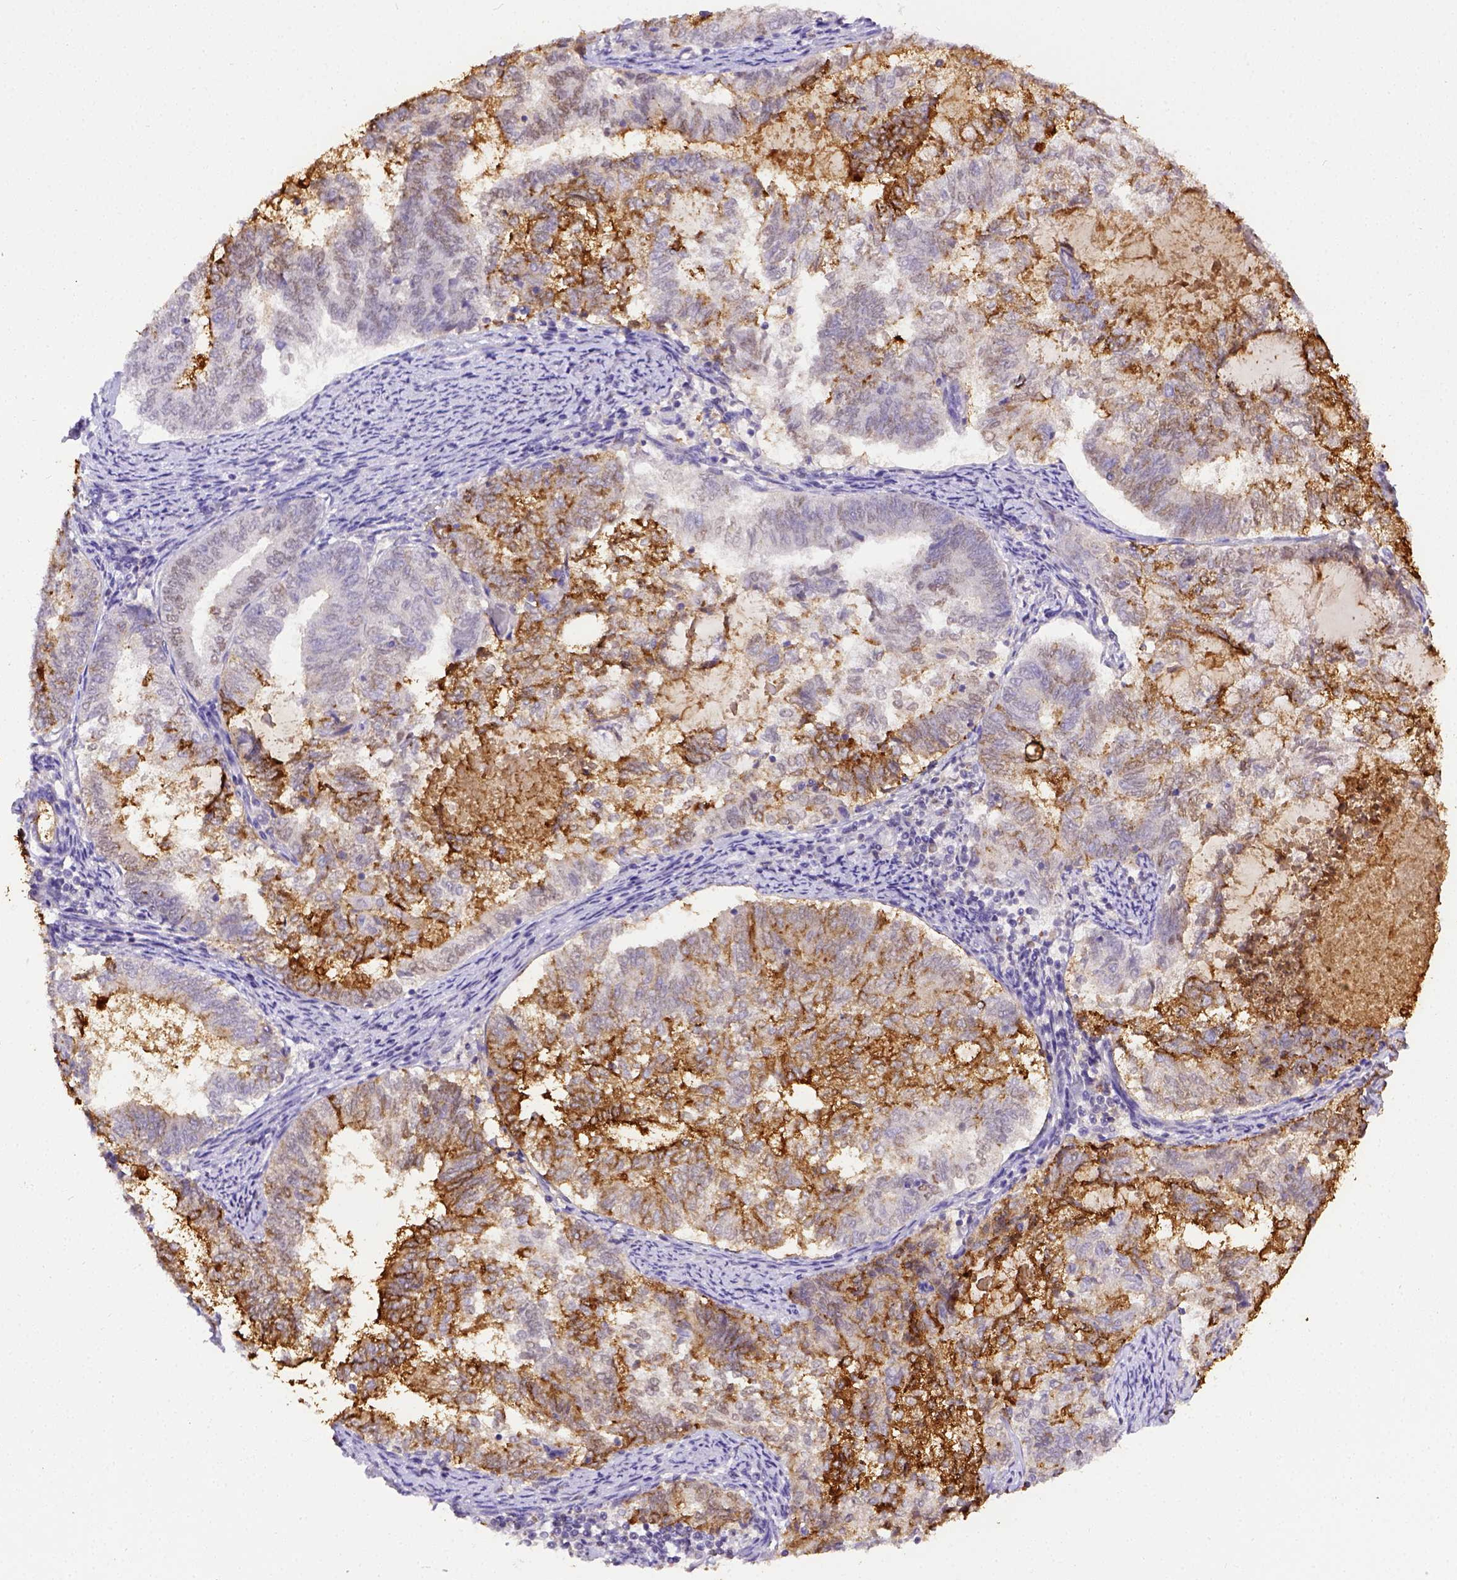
{"staining": {"intensity": "negative", "quantity": "none", "location": "none"}, "tissue": "endometrial cancer", "cell_type": "Tumor cells", "image_type": "cancer", "snomed": [{"axis": "morphology", "description": "Adenocarcinoma, NOS"}, {"axis": "topography", "description": "Endometrium"}], "caption": "This is an immunohistochemistry micrograph of endometrial cancer. There is no staining in tumor cells.", "gene": "B3GAT1", "patient": {"sex": "female", "age": 65}}